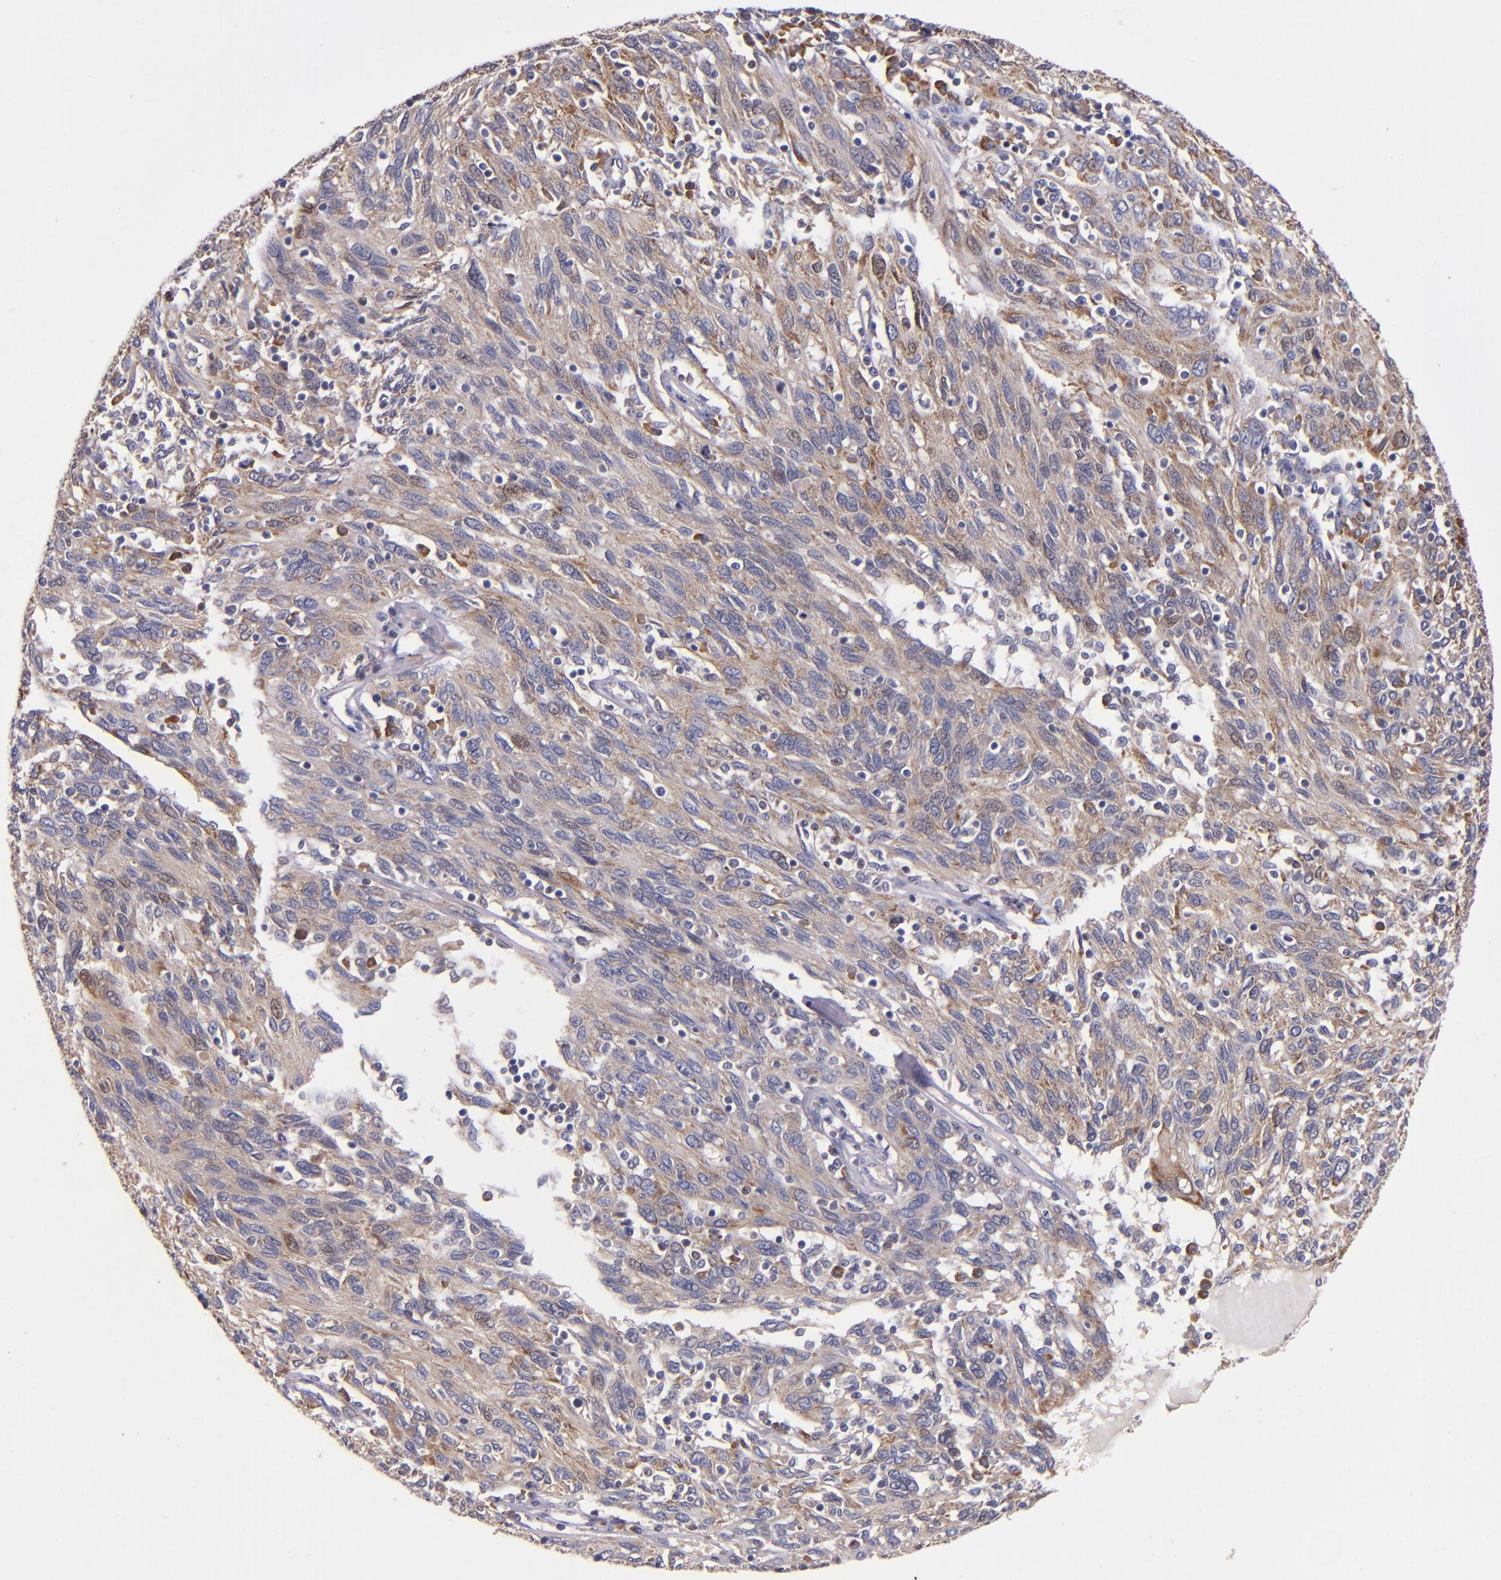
{"staining": {"intensity": "moderate", "quantity": ">75%", "location": "cytoplasmic/membranous"}, "tissue": "ovarian cancer", "cell_type": "Tumor cells", "image_type": "cancer", "snomed": [{"axis": "morphology", "description": "Carcinoma, endometroid"}, {"axis": "topography", "description": "Ovary"}], "caption": "Immunohistochemical staining of ovarian cancer (endometroid carcinoma) demonstrates medium levels of moderate cytoplasmic/membranous protein expression in approximately >75% of tumor cells. Ihc stains the protein of interest in brown and the nuclei are stained blue.", "gene": "EIF4ENIF1", "patient": {"sex": "female", "age": 50}}